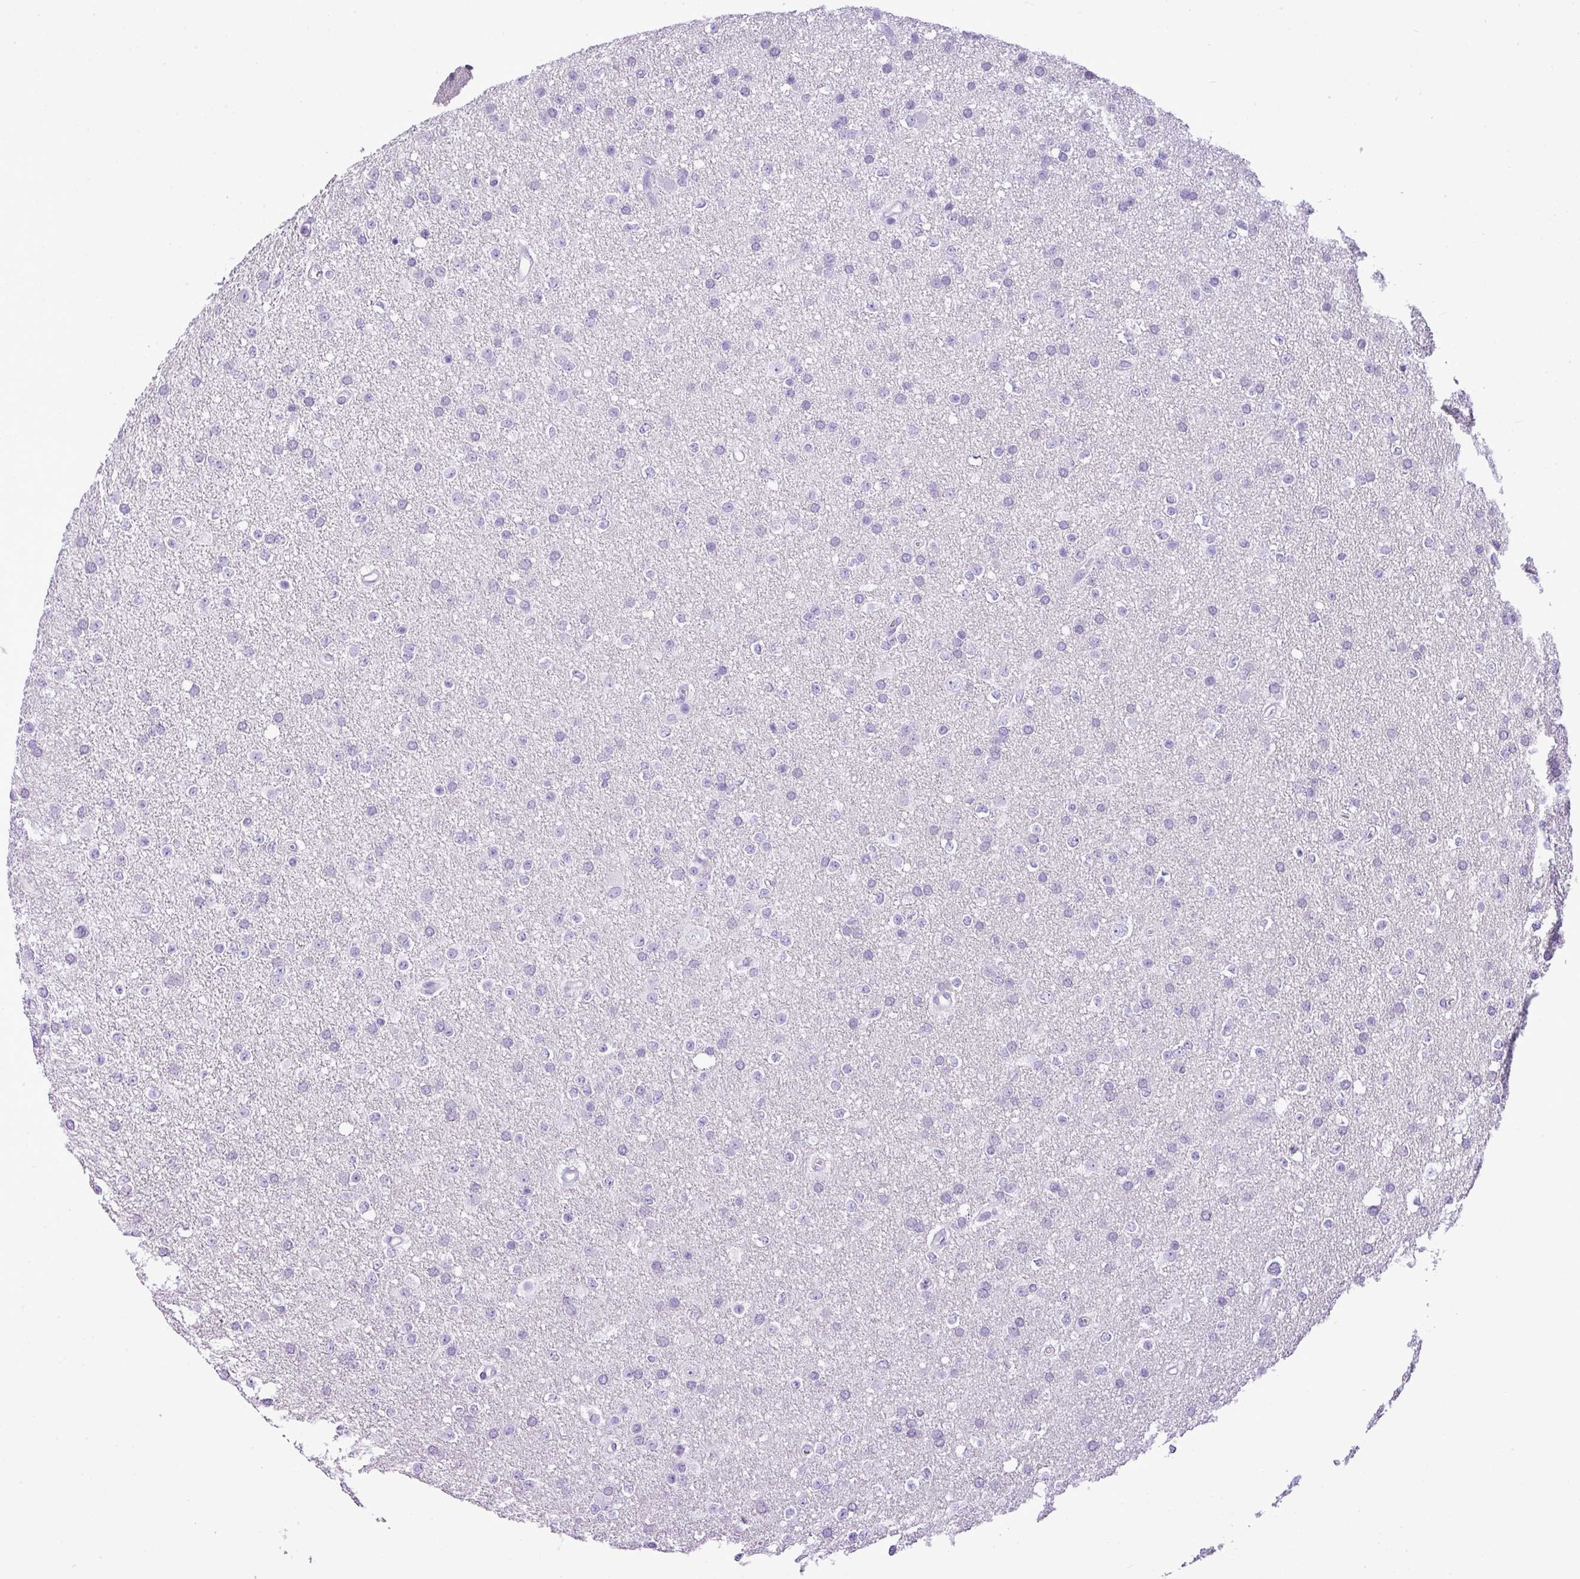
{"staining": {"intensity": "negative", "quantity": "none", "location": "none"}, "tissue": "glioma", "cell_type": "Tumor cells", "image_type": "cancer", "snomed": [{"axis": "morphology", "description": "Glioma, malignant, Low grade"}, {"axis": "topography", "description": "Brain"}], "caption": "Immunohistochemistry (IHC) of human glioma reveals no staining in tumor cells.", "gene": "RBMXL2", "patient": {"sex": "female", "age": 34}}